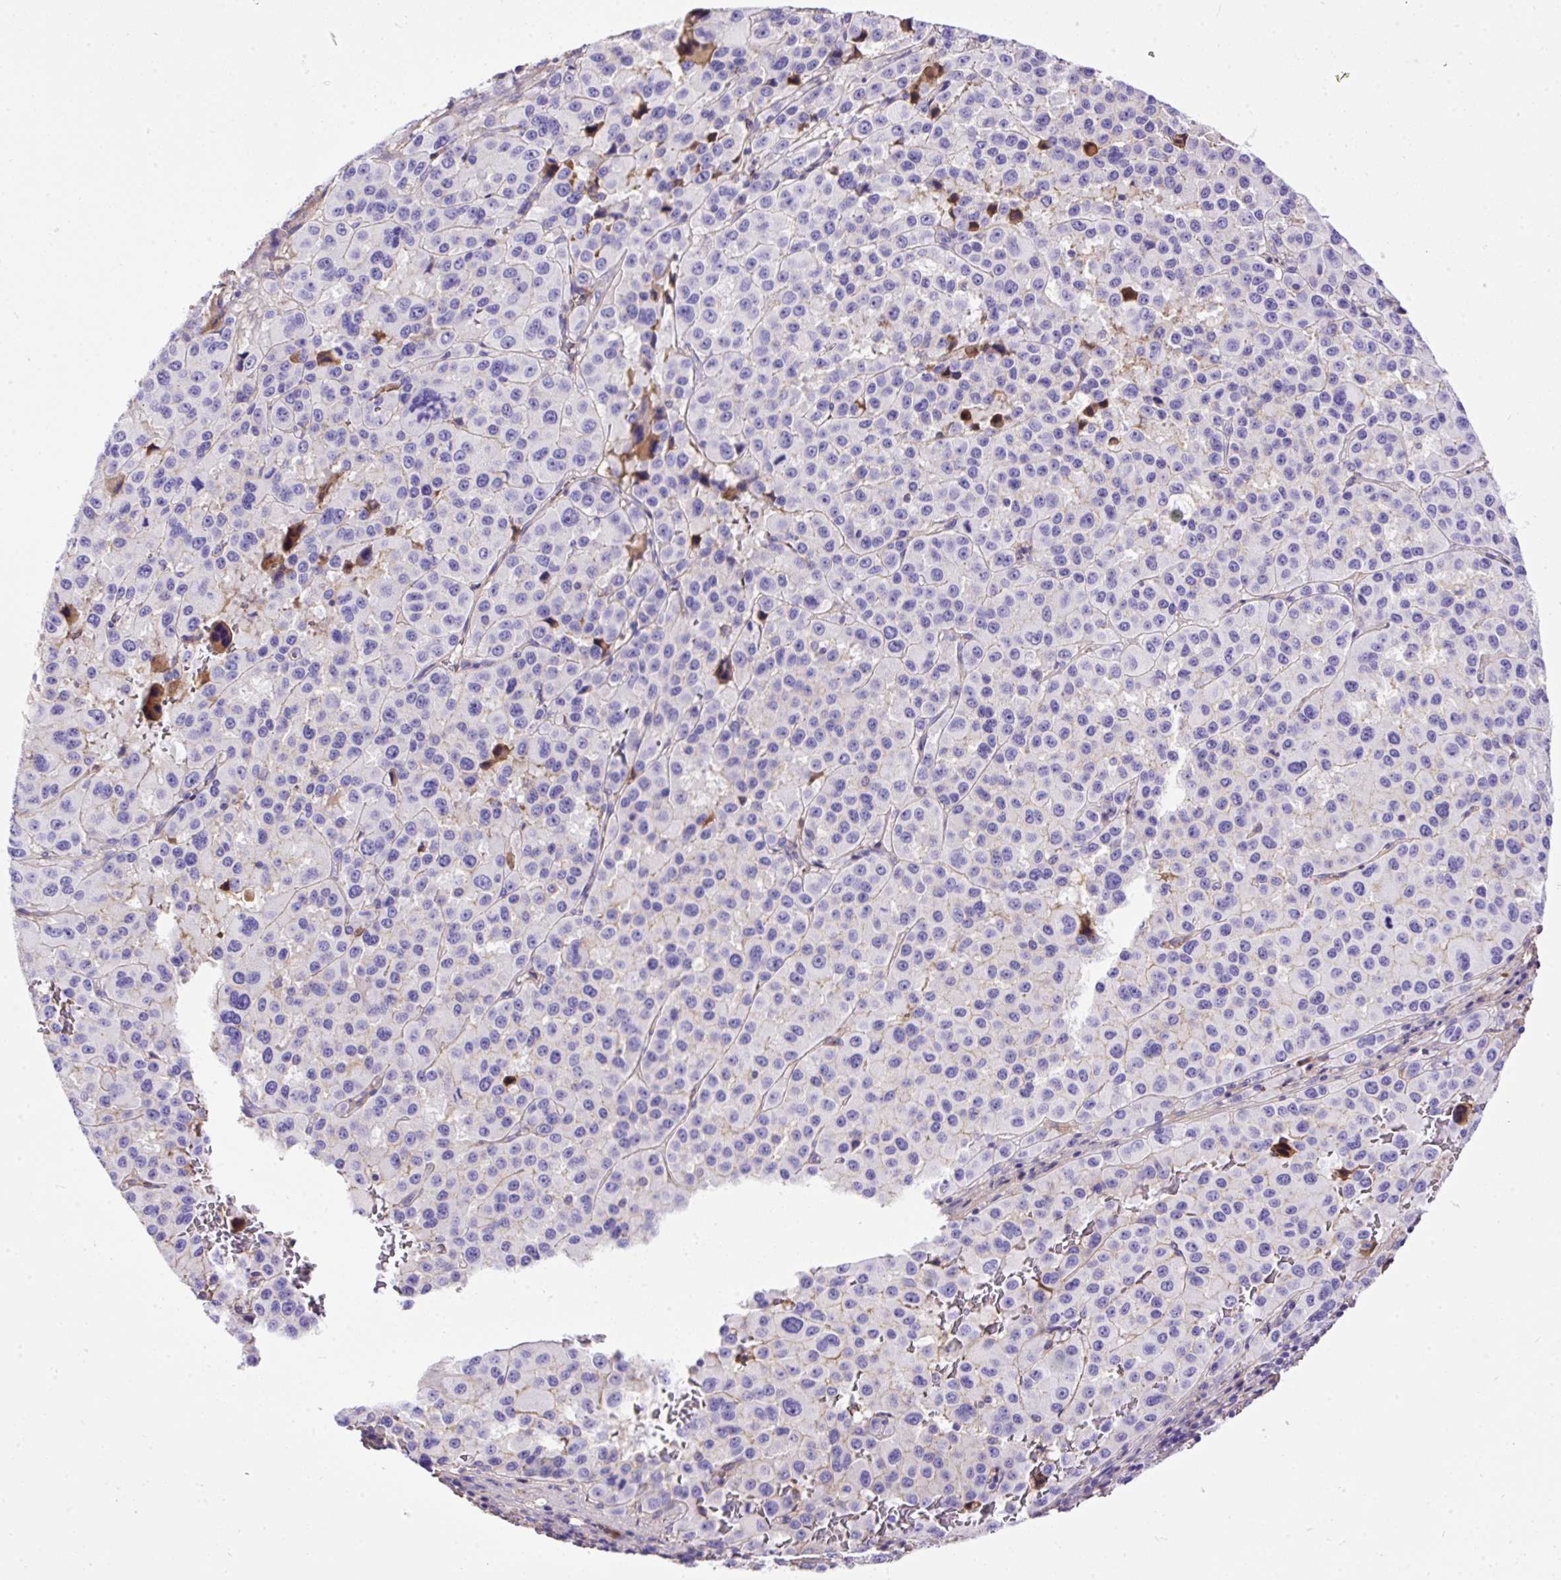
{"staining": {"intensity": "negative", "quantity": "none", "location": "none"}, "tissue": "melanoma", "cell_type": "Tumor cells", "image_type": "cancer", "snomed": [{"axis": "morphology", "description": "Malignant melanoma, Metastatic site"}, {"axis": "topography", "description": "Lymph node"}], "caption": "DAB (3,3'-diaminobenzidine) immunohistochemical staining of human melanoma demonstrates no significant staining in tumor cells.", "gene": "CLEC3B", "patient": {"sex": "female", "age": 65}}